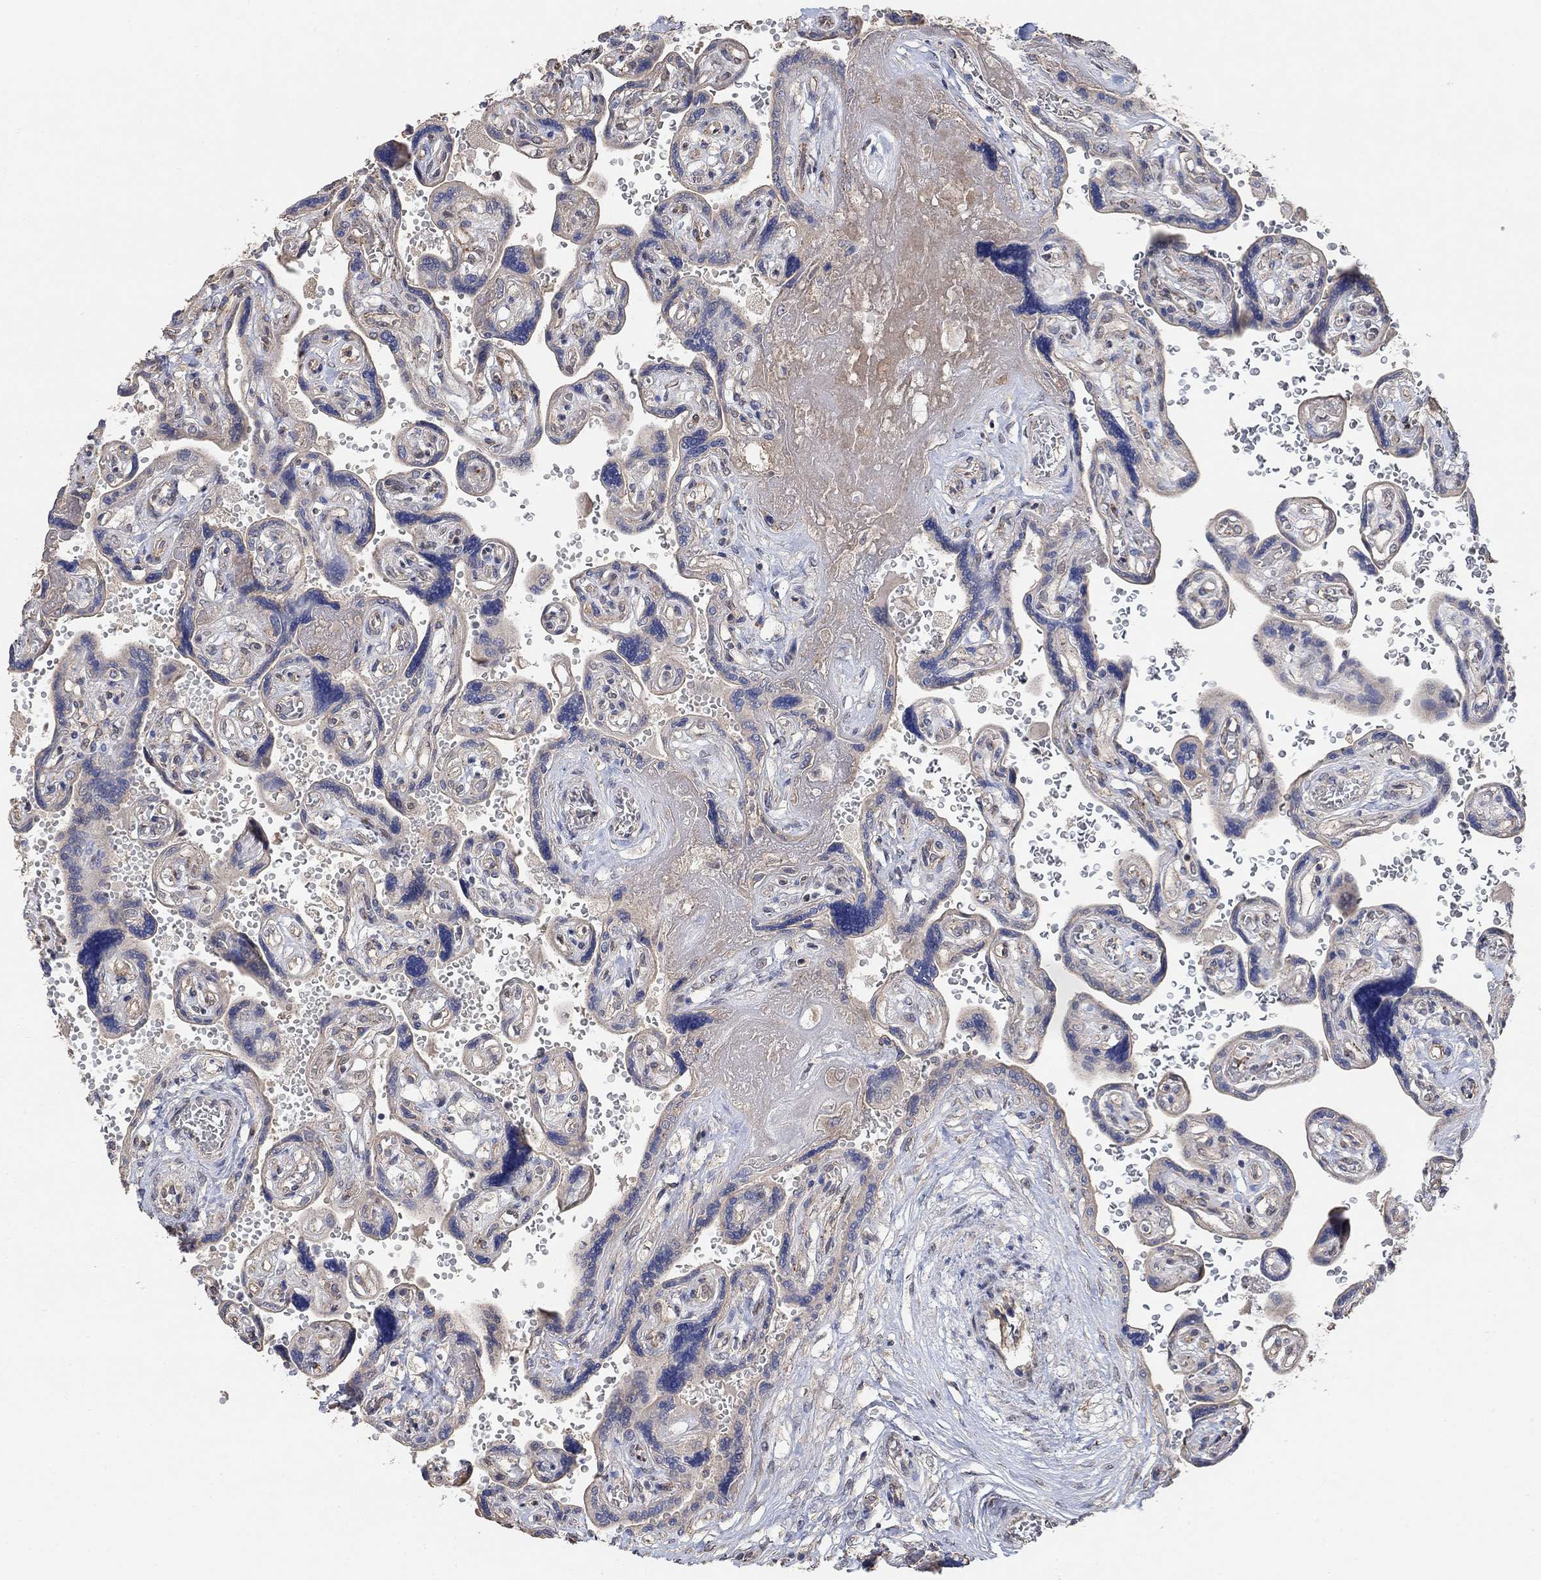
{"staining": {"intensity": "weak", "quantity": "<25%", "location": "cytoplasmic/membranous"}, "tissue": "placenta", "cell_type": "Decidual cells", "image_type": "normal", "snomed": [{"axis": "morphology", "description": "Normal tissue, NOS"}, {"axis": "topography", "description": "Placenta"}], "caption": "Photomicrograph shows no protein positivity in decidual cells of normal placenta.", "gene": "UNC5B", "patient": {"sex": "female", "age": 32}}